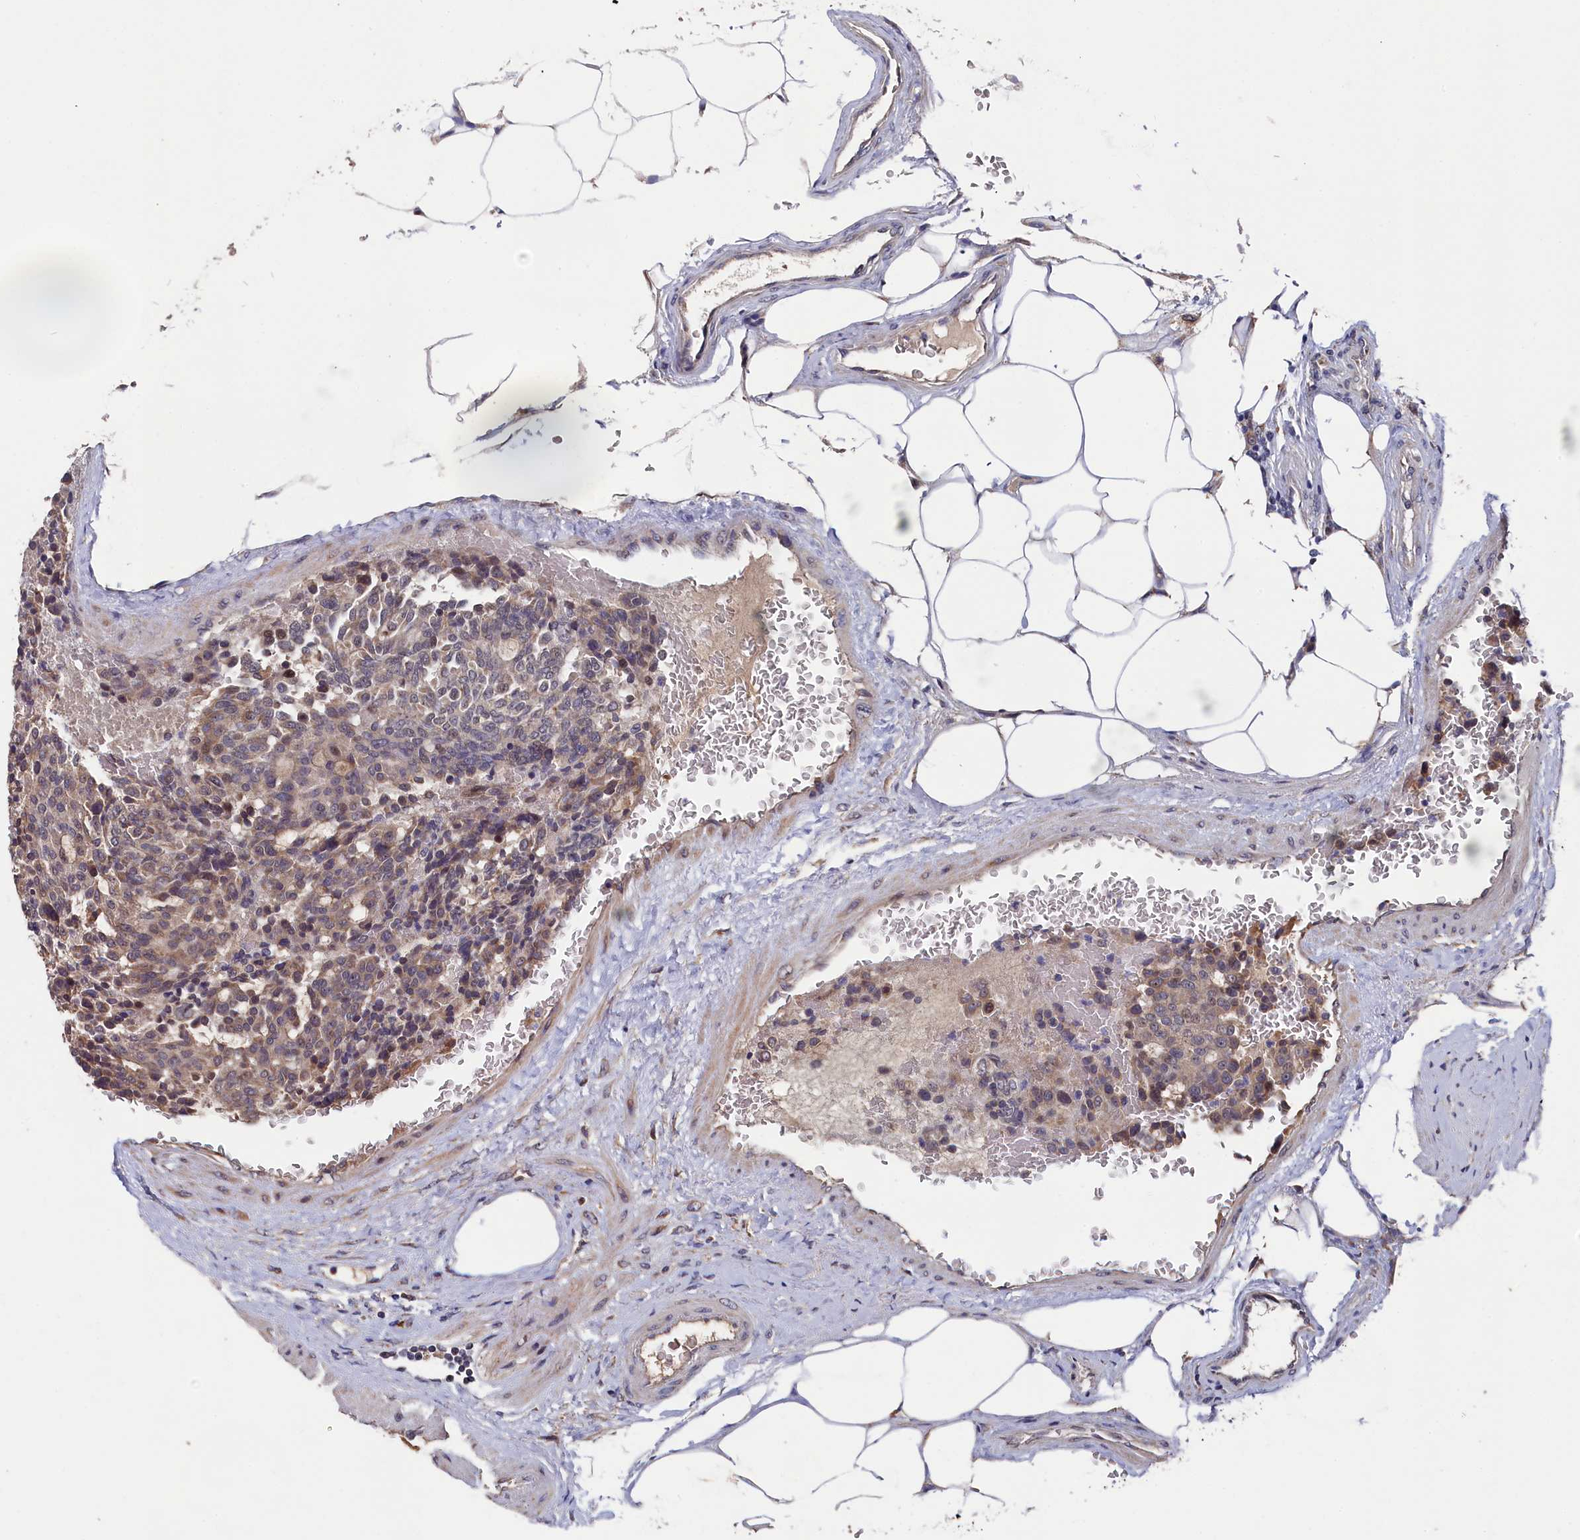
{"staining": {"intensity": "weak", "quantity": "25%-75%", "location": "cytoplasmic/membranous"}, "tissue": "carcinoid", "cell_type": "Tumor cells", "image_type": "cancer", "snomed": [{"axis": "morphology", "description": "Carcinoid, malignant, NOS"}, {"axis": "topography", "description": "Pancreas"}], "caption": "The histopathology image demonstrates a brown stain indicating the presence of a protein in the cytoplasmic/membranous of tumor cells in carcinoid. (DAB (3,3'-diaminobenzidine) IHC, brown staining for protein, blue staining for nuclei).", "gene": "SLC12A4", "patient": {"sex": "female", "age": 54}}